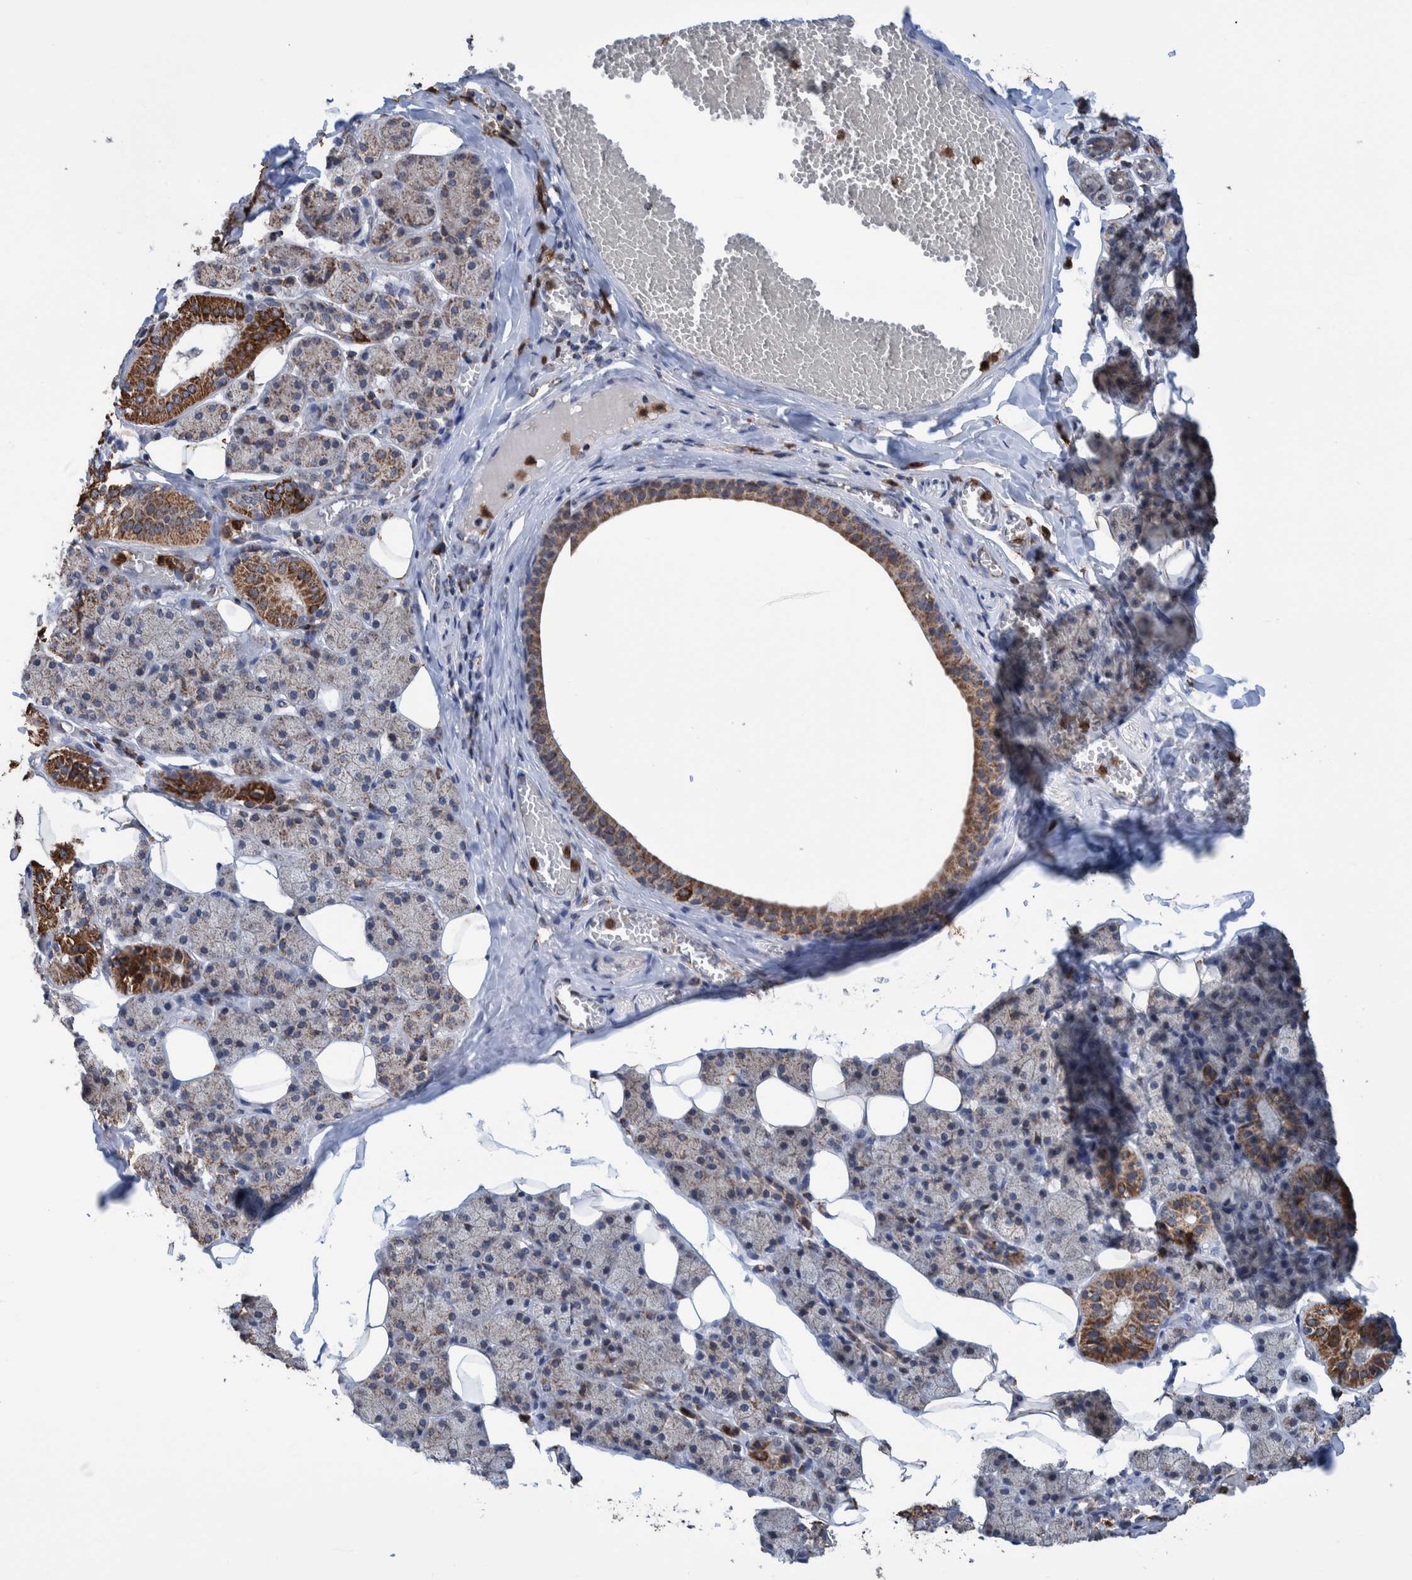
{"staining": {"intensity": "strong", "quantity": "<25%", "location": "cytoplasmic/membranous"}, "tissue": "salivary gland", "cell_type": "Glandular cells", "image_type": "normal", "snomed": [{"axis": "morphology", "description": "Normal tissue, NOS"}, {"axis": "topography", "description": "Salivary gland"}], "caption": "This histopathology image displays immunohistochemistry staining of benign human salivary gland, with medium strong cytoplasmic/membranous expression in approximately <25% of glandular cells.", "gene": "DECR1", "patient": {"sex": "female", "age": 33}}